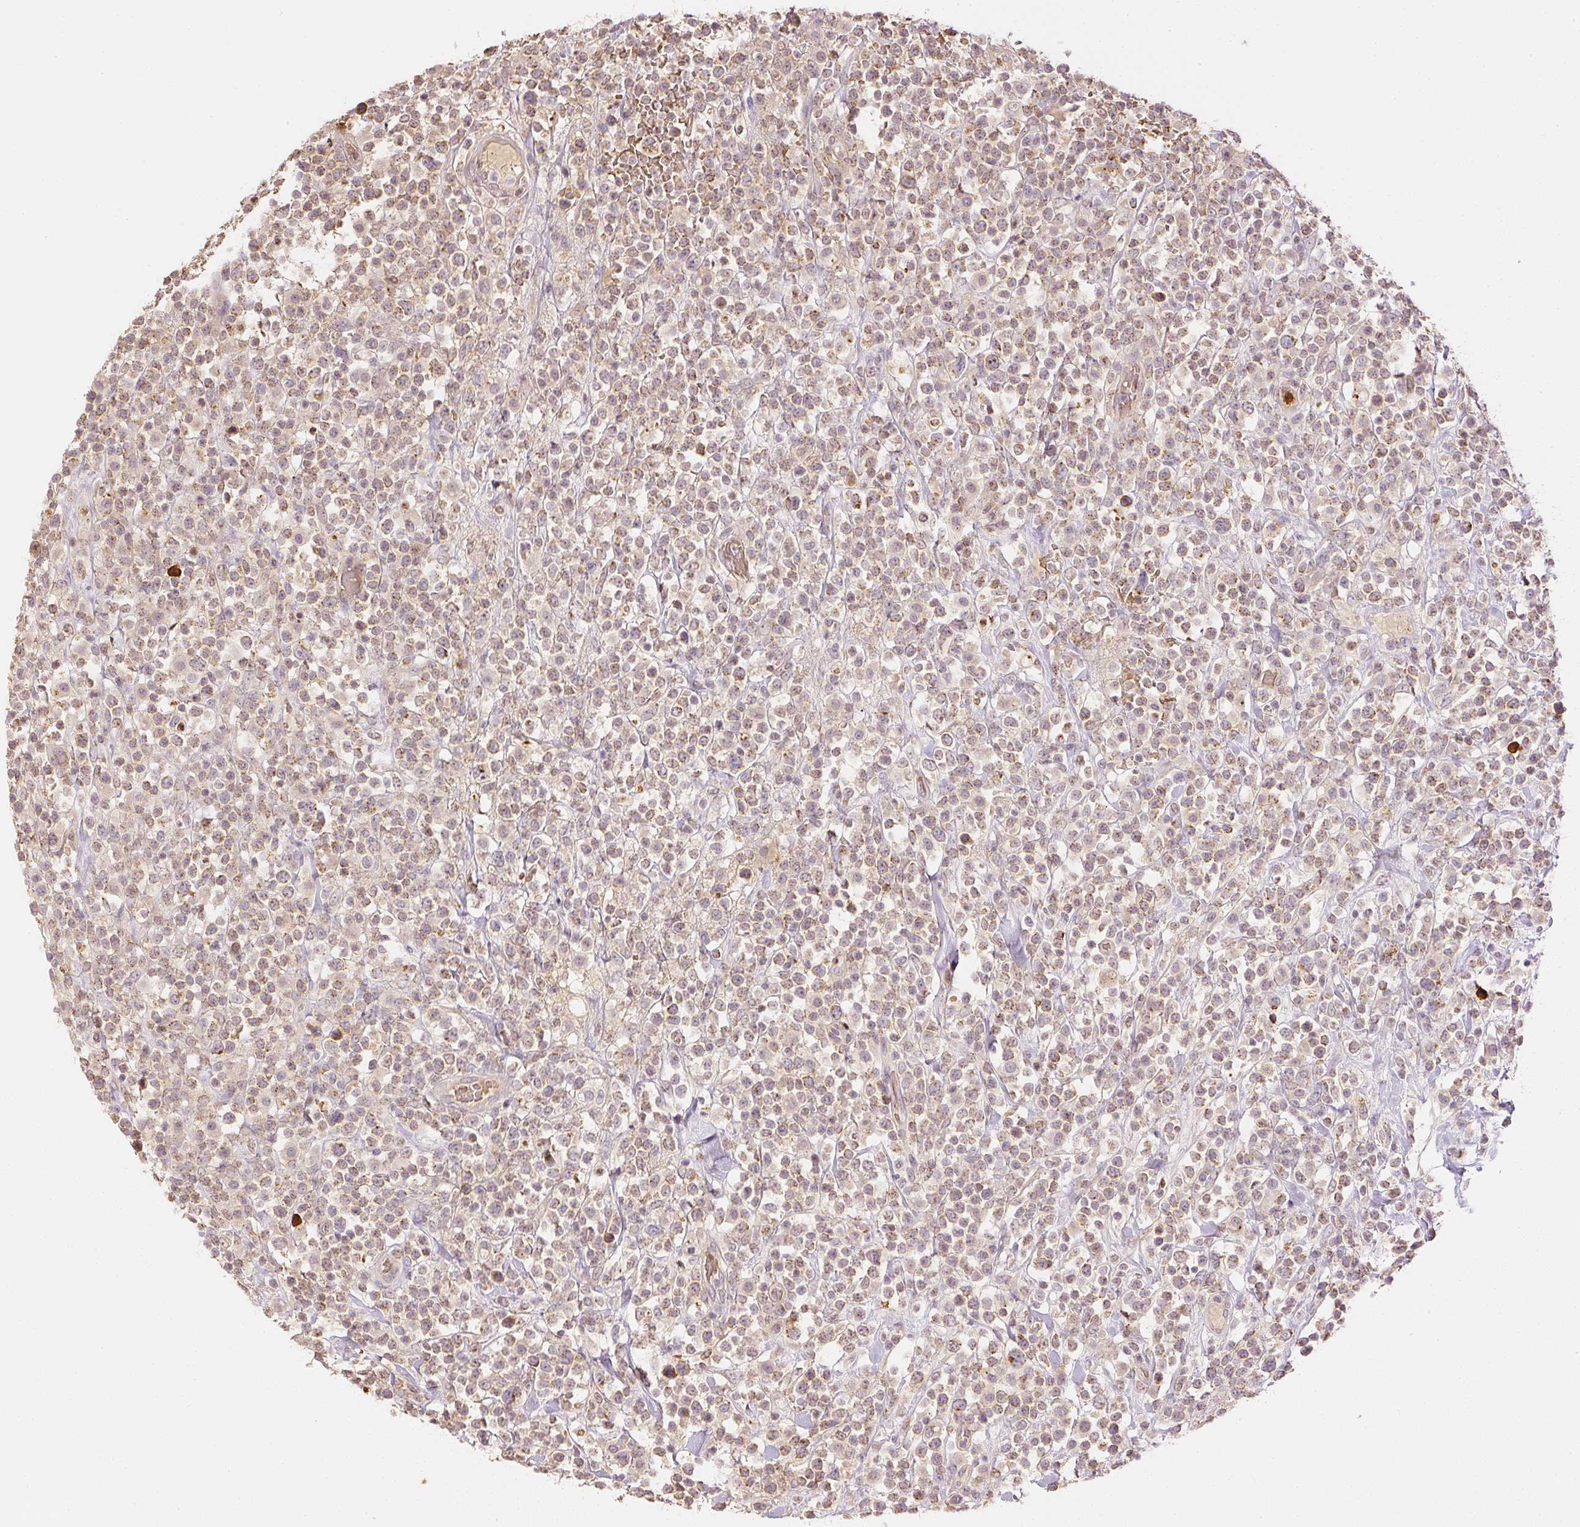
{"staining": {"intensity": "moderate", "quantity": "25%-75%", "location": "cytoplasmic/membranous"}, "tissue": "lymphoma", "cell_type": "Tumor cells", "image_type": "cancer", "snomed": [{"axis": "morphology", "description": "Malignant lymphoma, non-Hodgkin's type, High grade"}, {"axis": "topography", "description": "Colon"}], "caption": "IHC image of neoplastic tissue: malignant lymphoma, non-Hodgkin's type (high-grade) stained using IHC reveals medium levels of moderate protein expression localized specifically in the cytoplasmic/membranous of tumor cells, appearing as a cytoplasmic/membranous brown color.", "gene": "GZMA", "patient": {"sex": "female", "age": 53}}